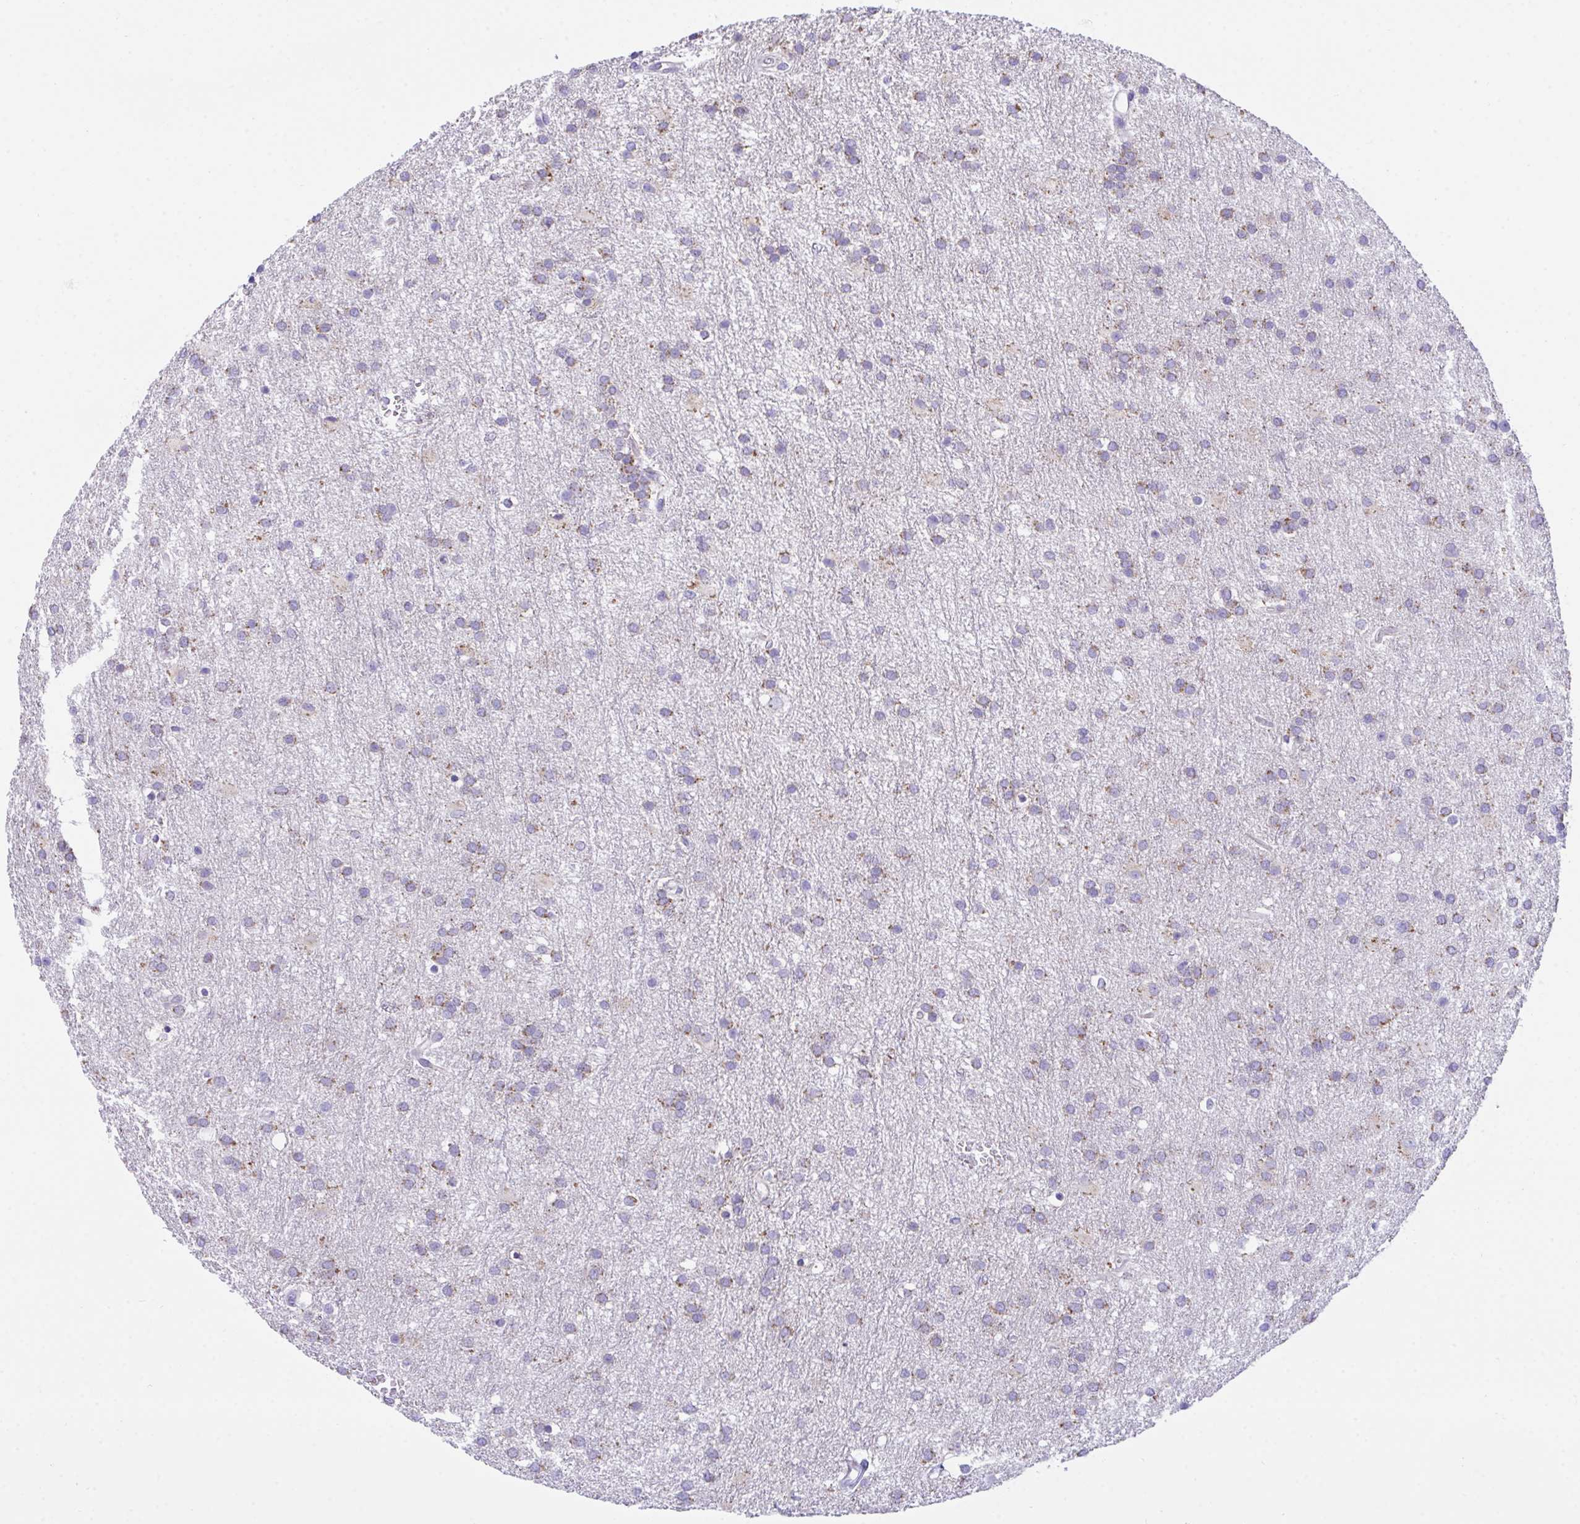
{"staining": {"intensity": "moderate", "quantity": "25%-75%", "location": "cytoplasmic/membranous"}, "tissue": "glioma", "cell_type": "Tumor cells", "image_type": "cancer", "snomed": [{"axis": "morphology", "description": "Glioma, malignant, Low grade"}, {"axis": "topography", "description": "Brain"}], "caption": "Moderate cytoplasmic/membranous expression is identified in about 25%-75% of tumor cells in glioma.", "gene": "TMEM106B", "patient": {"sex": "female", "age": 32}}